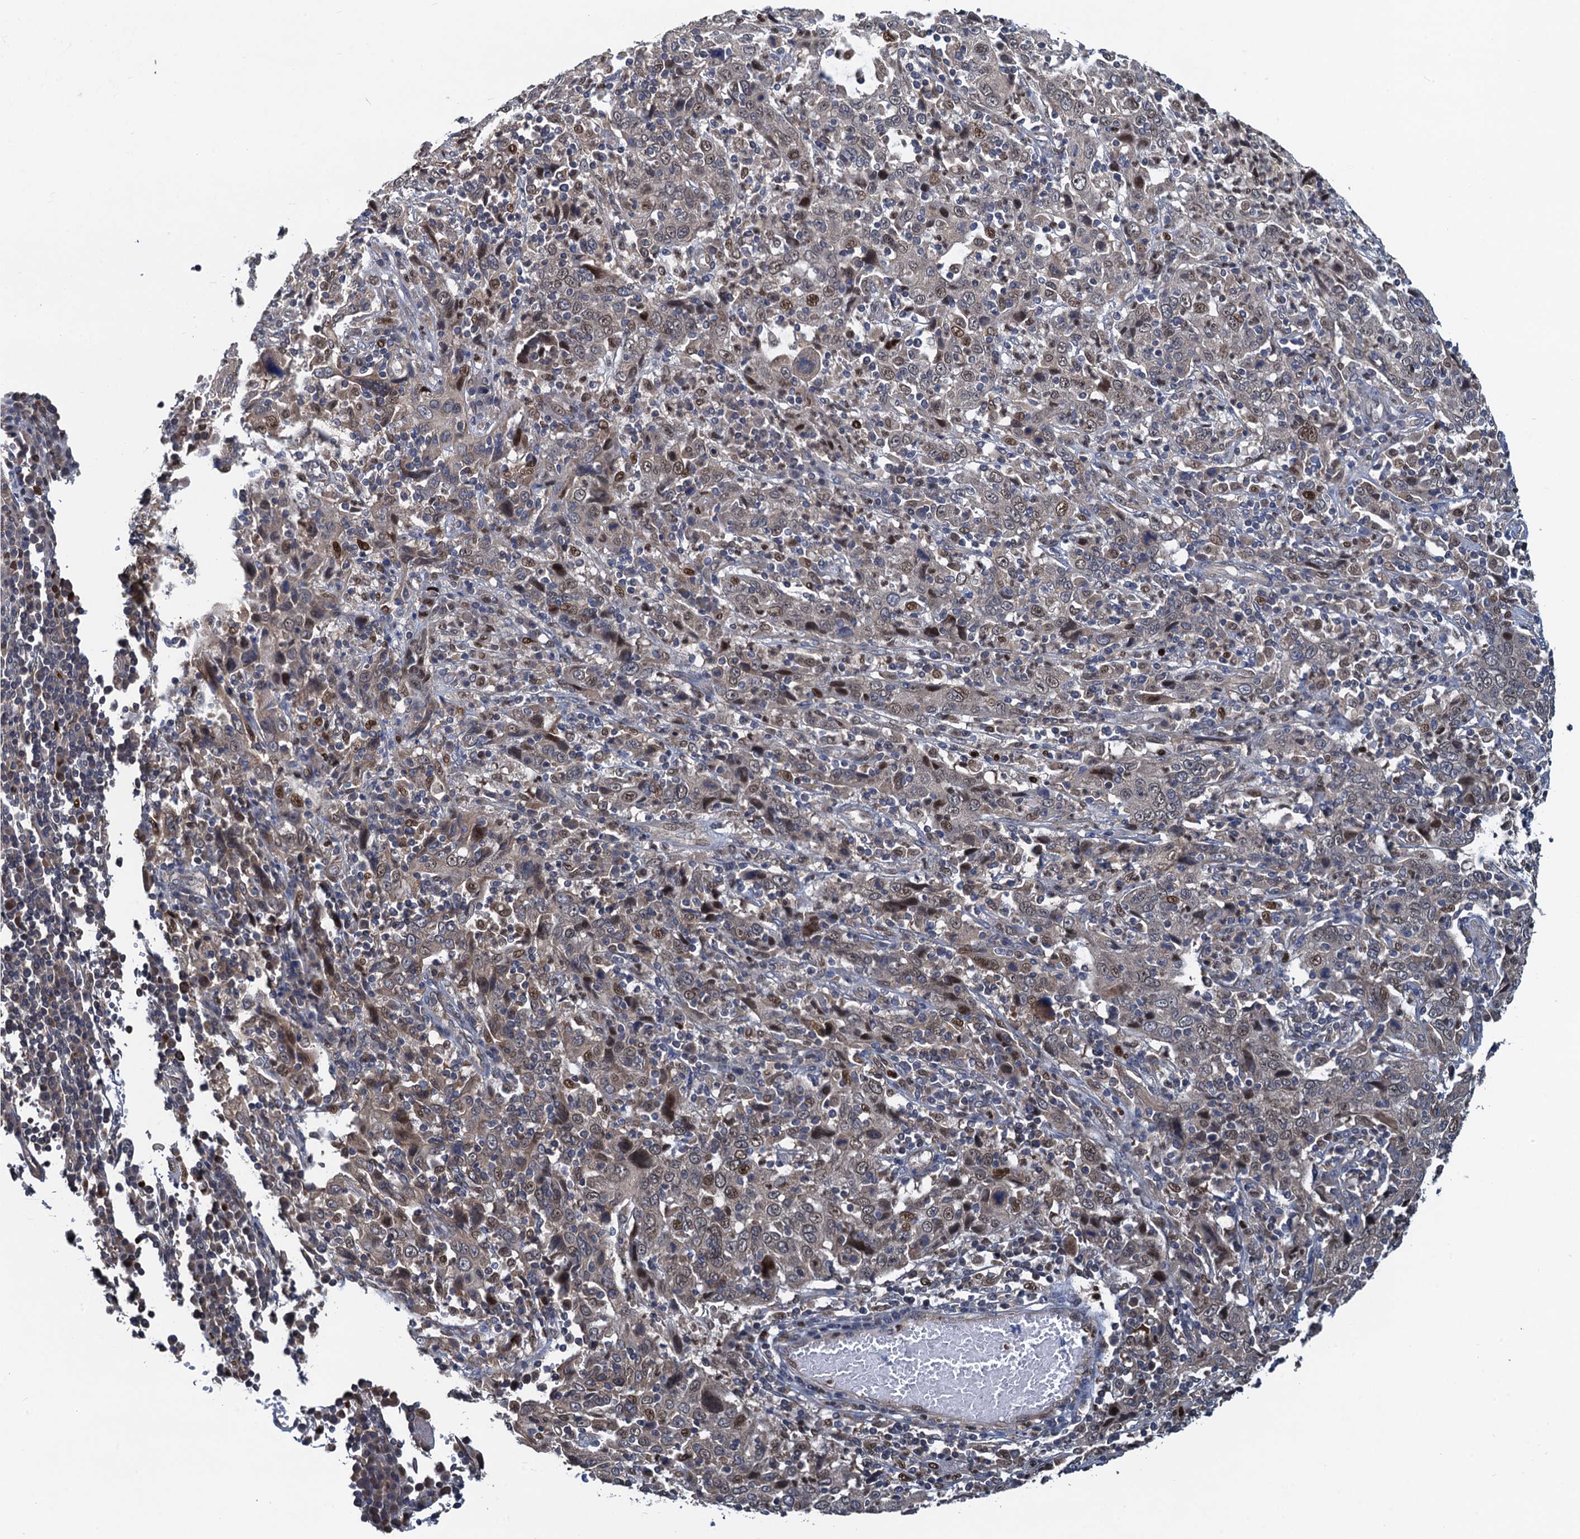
{"staining": {"intensity": "moderate", "quantity": "<25%", "location": "cytoplasmic/membranous,nuclear"}, "tissue": "cervical cancer", "cell_type": "Tumor cells", "image_type": "cancer", "snomed": [{"axis": "morphology", "description": "Squamous cell carcinoma, NOS"}, {"axis": "topography", "description": "Cervix"}], "caption": "Immunohistochemistry (IHC) staining of cervical squamous cell carcinoma, which displays low levels of moderate cytoplasmic/membranous and nuclear staining in approximately <25% of tumor cells indicating moderate cytoplasmic/membranous and nuclear protein positivity. The staining was performed using DAB (brown) for protein detection and nuclei were counterstained in hematoxylin (blue).", "gene": "RNF125", "patient": {"sex": "female", "age": 46}}